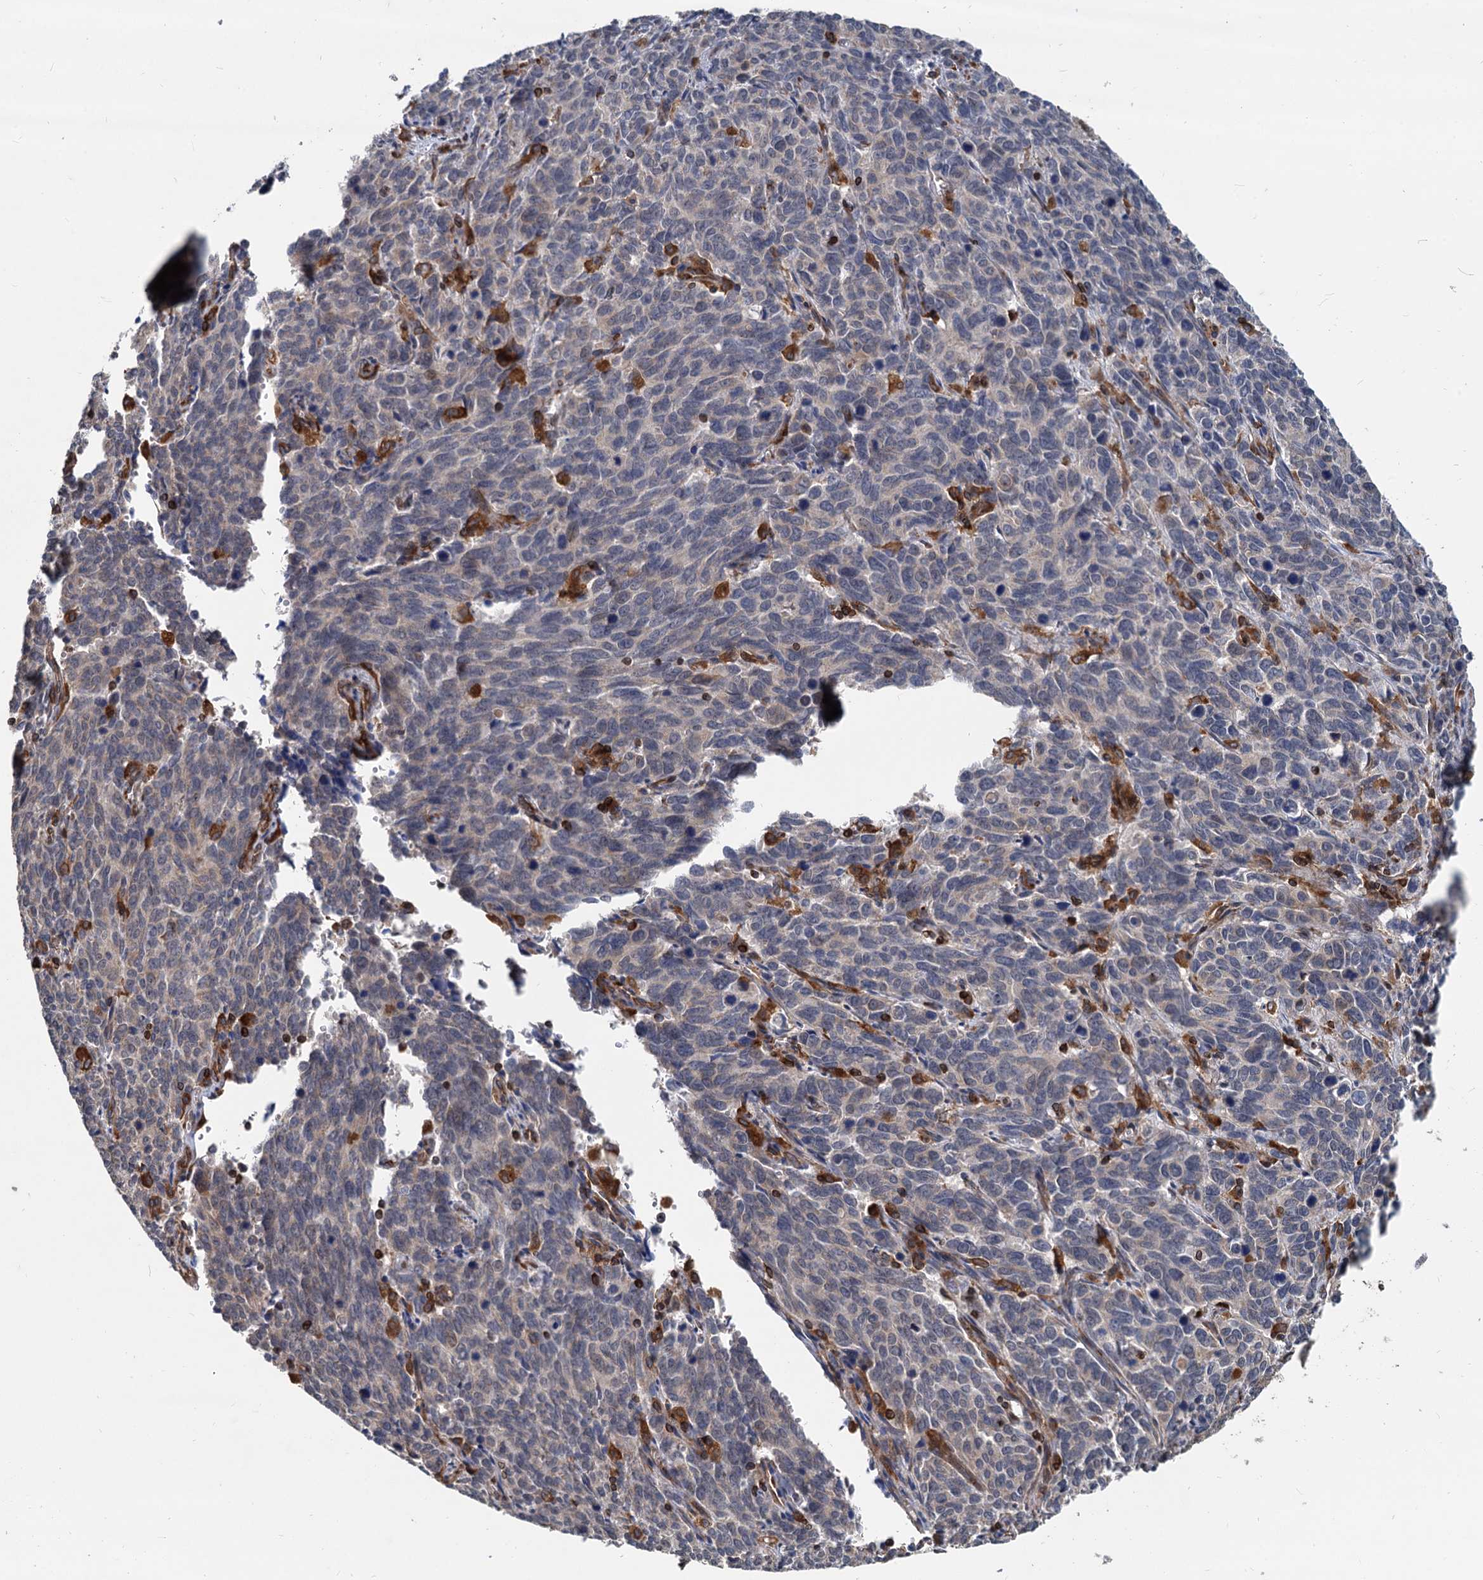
{"staining": {"intensity": "negative", "quantity": "none", "location": "none"}, "tissue": "cervical cancer", "cell_type": "Tumor cells", "image_type": "cancer", "snomed": [{"axis": "morphology", "description": "Squamous cell carcinoma, NOS"}, {"axis": "topography", "description": "Cervix"}], "caption": "Immunohistochemical staining of human cervical cancer (squamous cell carcinoma) reveals no significant expression in tumor cells.", "gene": "STIM1", "patient": {"sex": "female", "age": 60}}